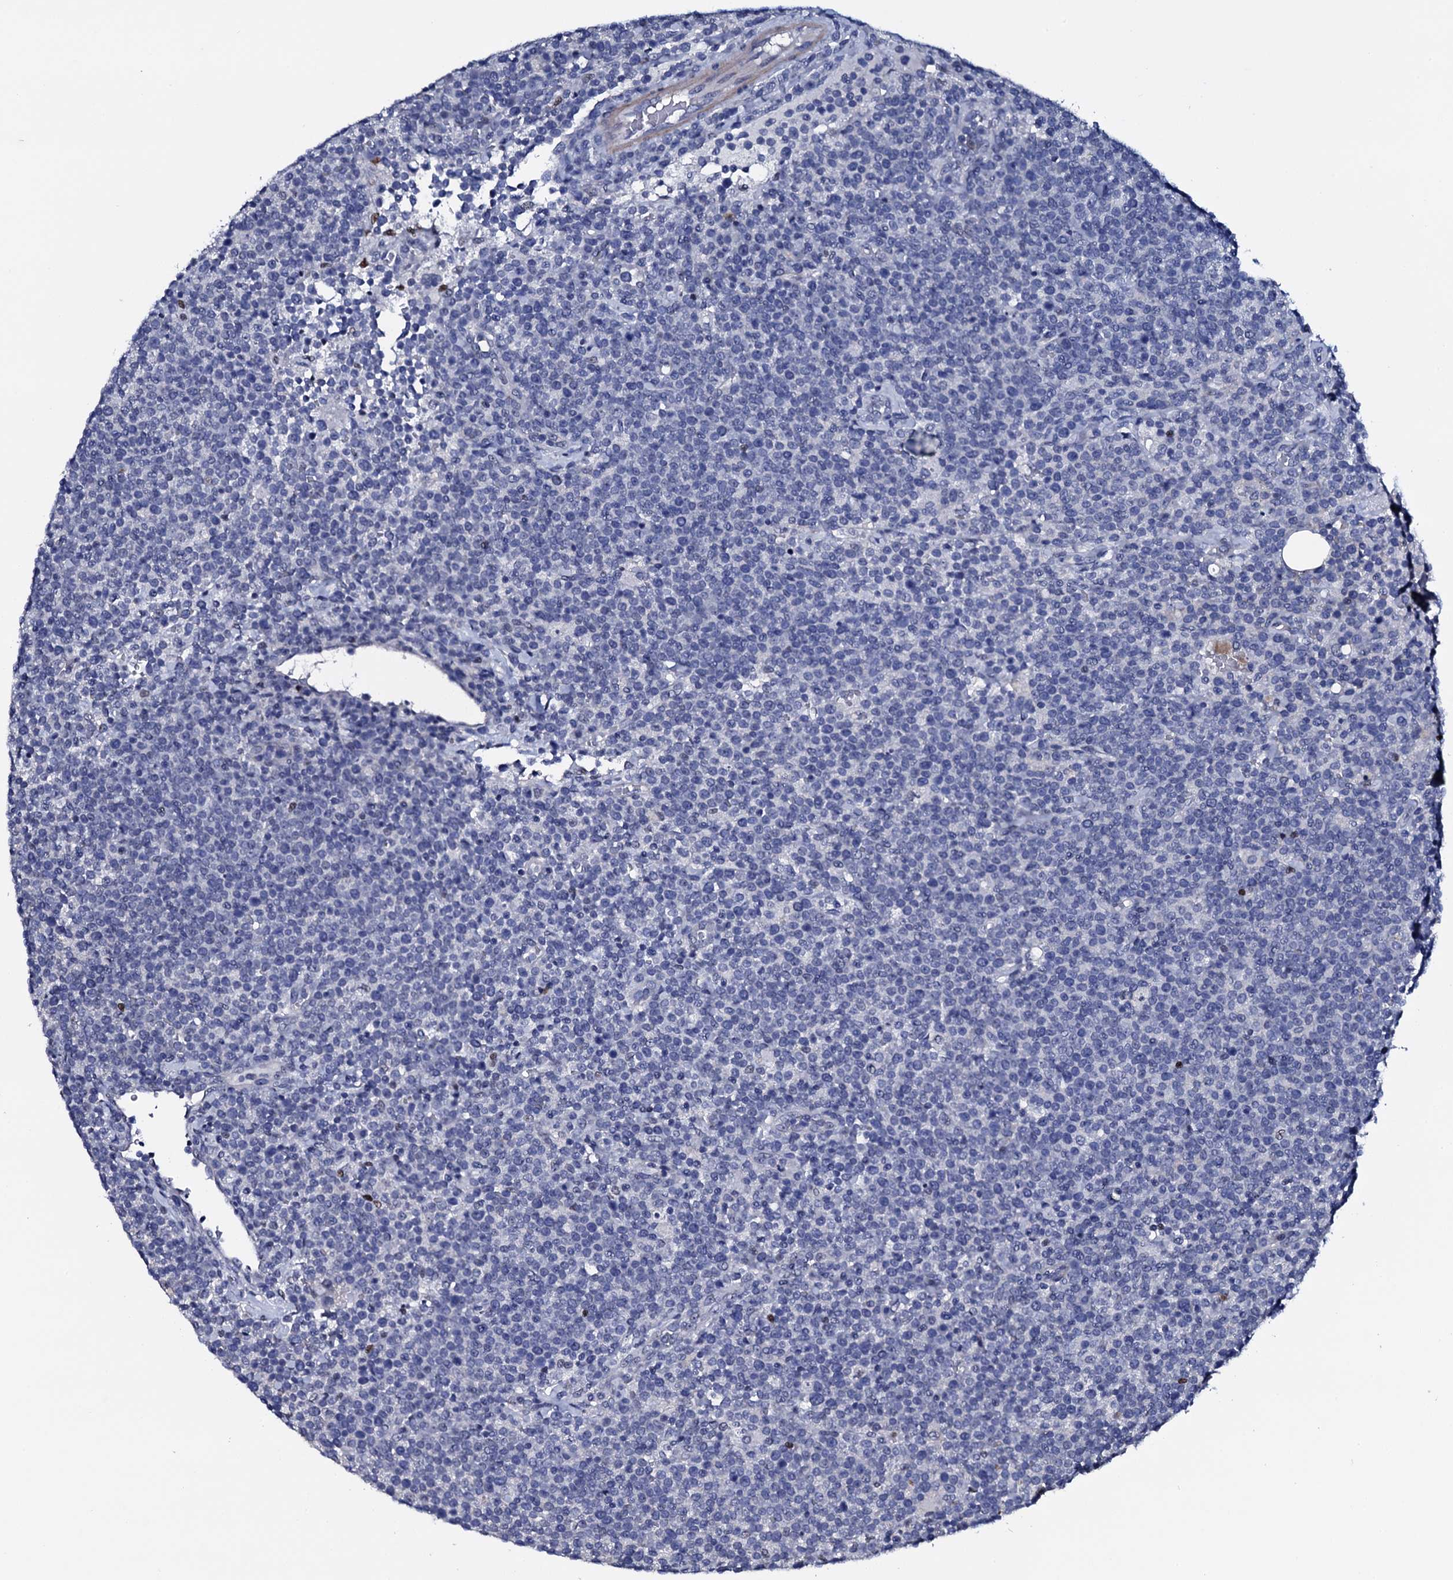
{"staining": {"intensity": "negative", "quantity": "none", "location": "none"}, "tissue": "lymphoma", "cell_type": "Tumor cells", "image_type": "cancer", "snomed": [{"axis": "morphology", "description": "Malignant lymphoma, non-Hodgkin's type, High grade"}, {"axis": "topography", "description": "Lymph node"}], "caption": "This is an immunohistochemistry (IHC) photomicrograph of human high-grade malignant lymphoma, non-Hodgkin's type. There is no positivity in tumor cells.", "gene": "NPM2", "patient": {"sex": "male", "age": 61}}